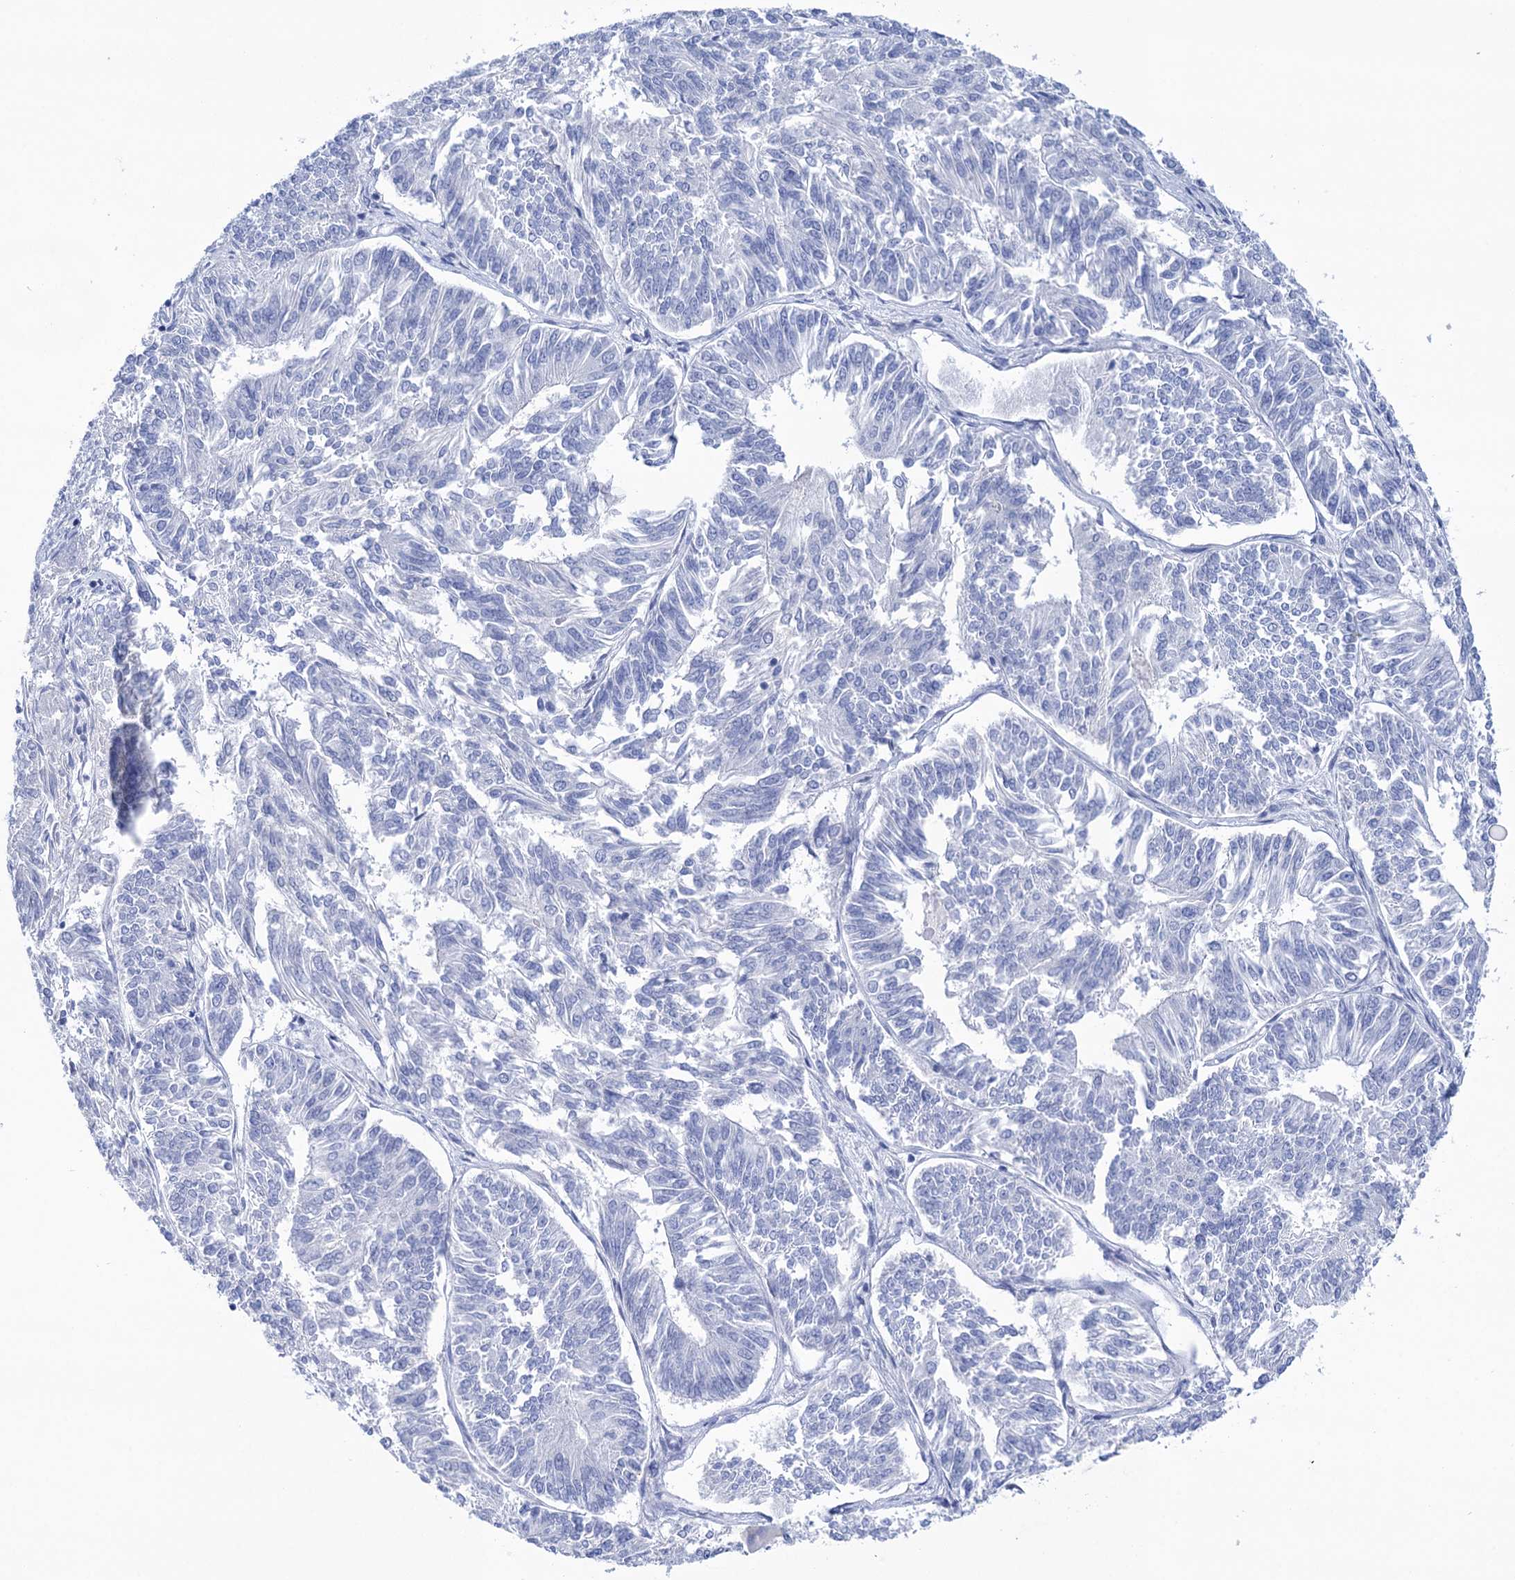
{"staining": {"intensity": "negative", "quantity": "none", "location": "none"}, "tissue": "endometrial cancer", "cell_type": "Tumor cells", "image_type": "cancer", "snomed": [{"axis": "morphology", "description": "Adenocarcinoma, NOS"}, {"axis": "topography", "description": "Endometrium"}], "caption": "DAB (3,3'-diaminobenzidine) immunohistochemical staining of human endometrial cancer demonstrates no significant expression in tumor cells.", "gene": "YARS2", "patient": {"sex": "female", "age": 58}}